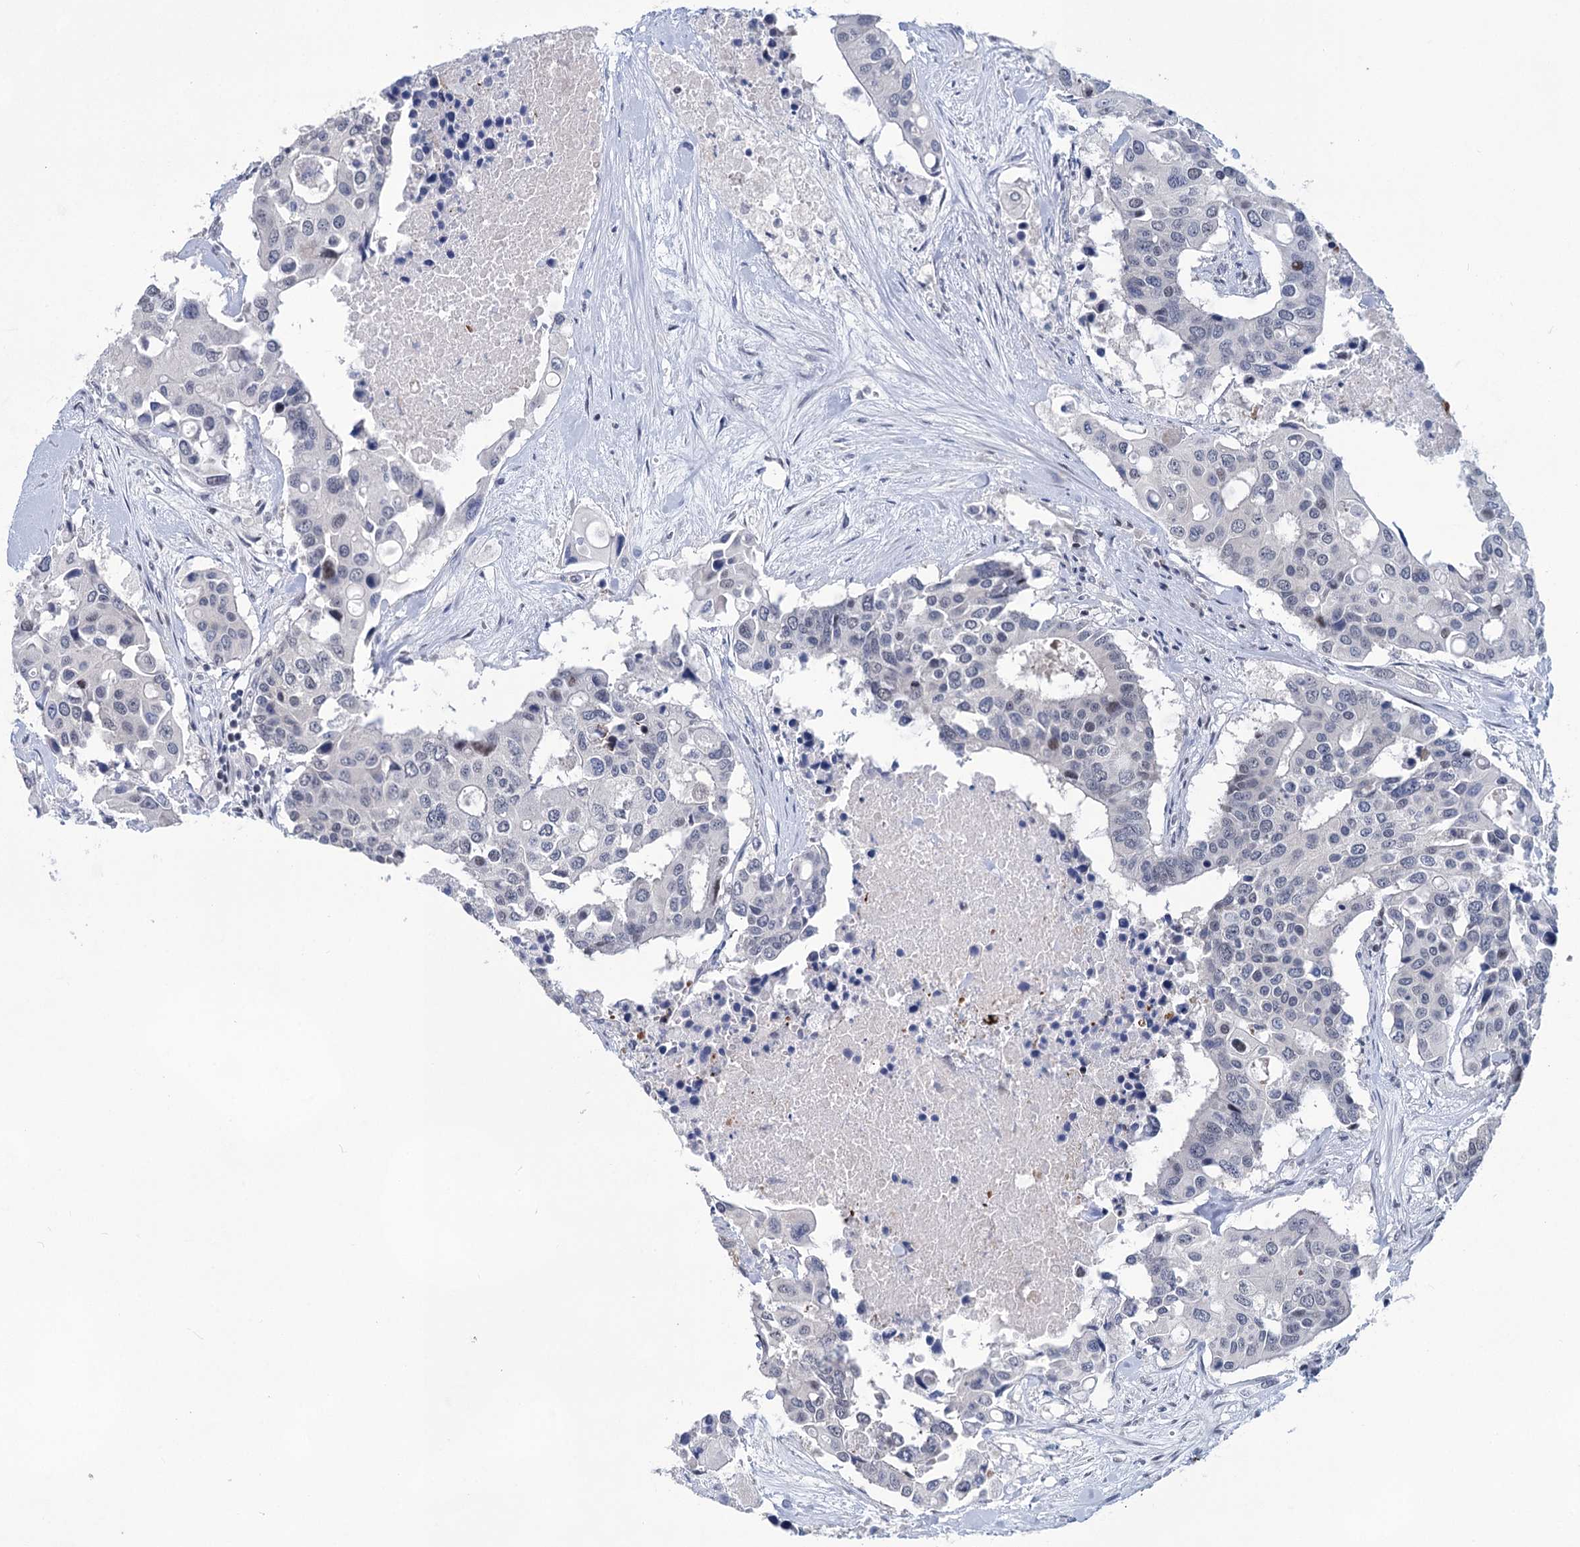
{"staining": {"intensity": "negative", "quantity": "none", "location": "none"}, "tissue": "colorectal cancer", "cell_type": "Tumor cells", "image_type": "cancer", "snomed": [{"axis": "morphology", "description": "Adenocarcinoma, NOS"}, {"axis": "topography", "description": "Colon"}], "caption": "Tumor cells are negative for protein expression in human colorectal adenocarcinoma.", "gene": "MON2", "patient": {"sex": "male", "age": 77}}